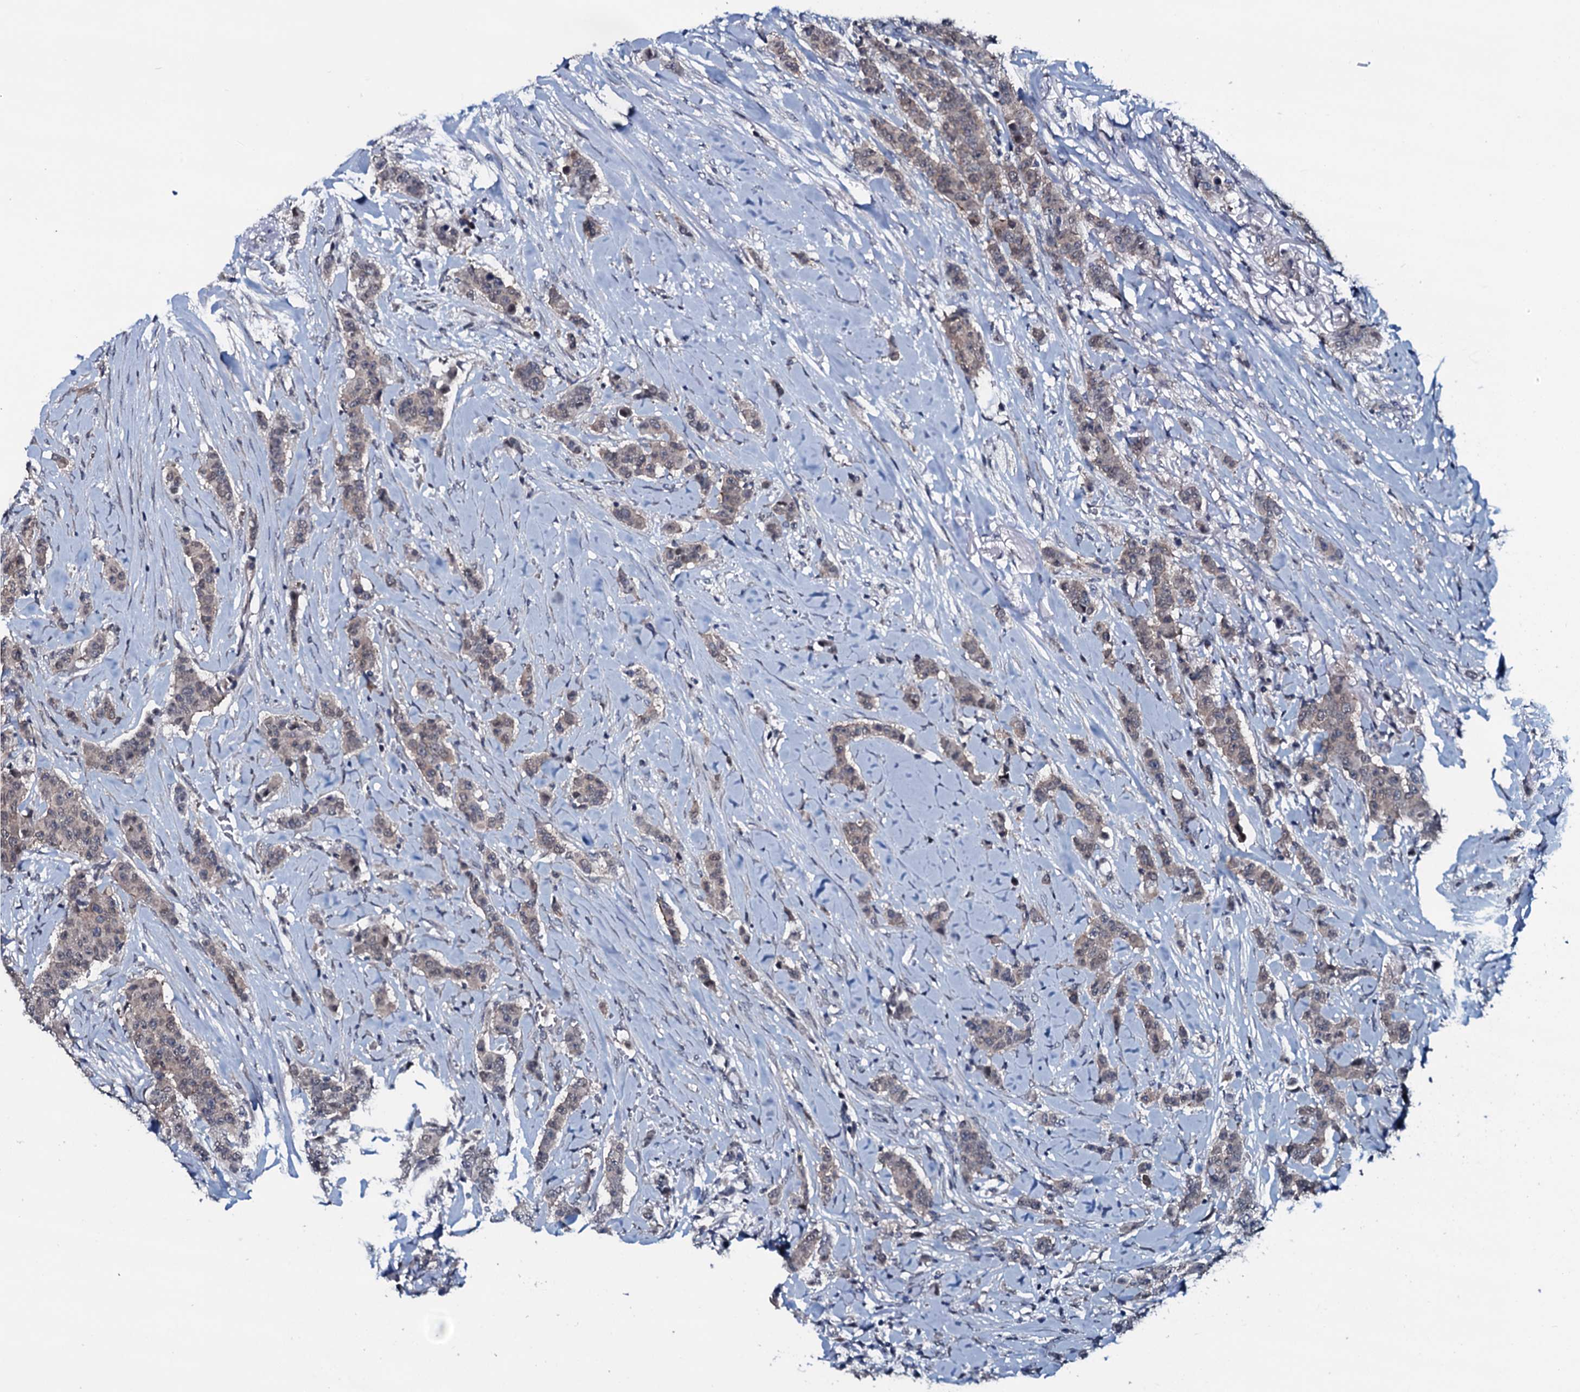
{"staining": {"intensity": "weak", "quantity": "25%-75%", "location": "cytoplasmic/membranous"}, "tissue": "breast cancer", "cell_type": "Tumor cells", "image_type": "cancer", "snomed": [{"axis": "morphology", "description": "Duct carcinoma"}, {"axis": "topography", "description": "Breast"}], "caption": "Brown immunohistochemical staining in intraductal carcinoma (breast) shows weak cytoplasmic/membranous staining in approximately 25%-75% of tumor cells.", "gene": "OGFOD2", "patient": {"sex": "female", "age": 40}}